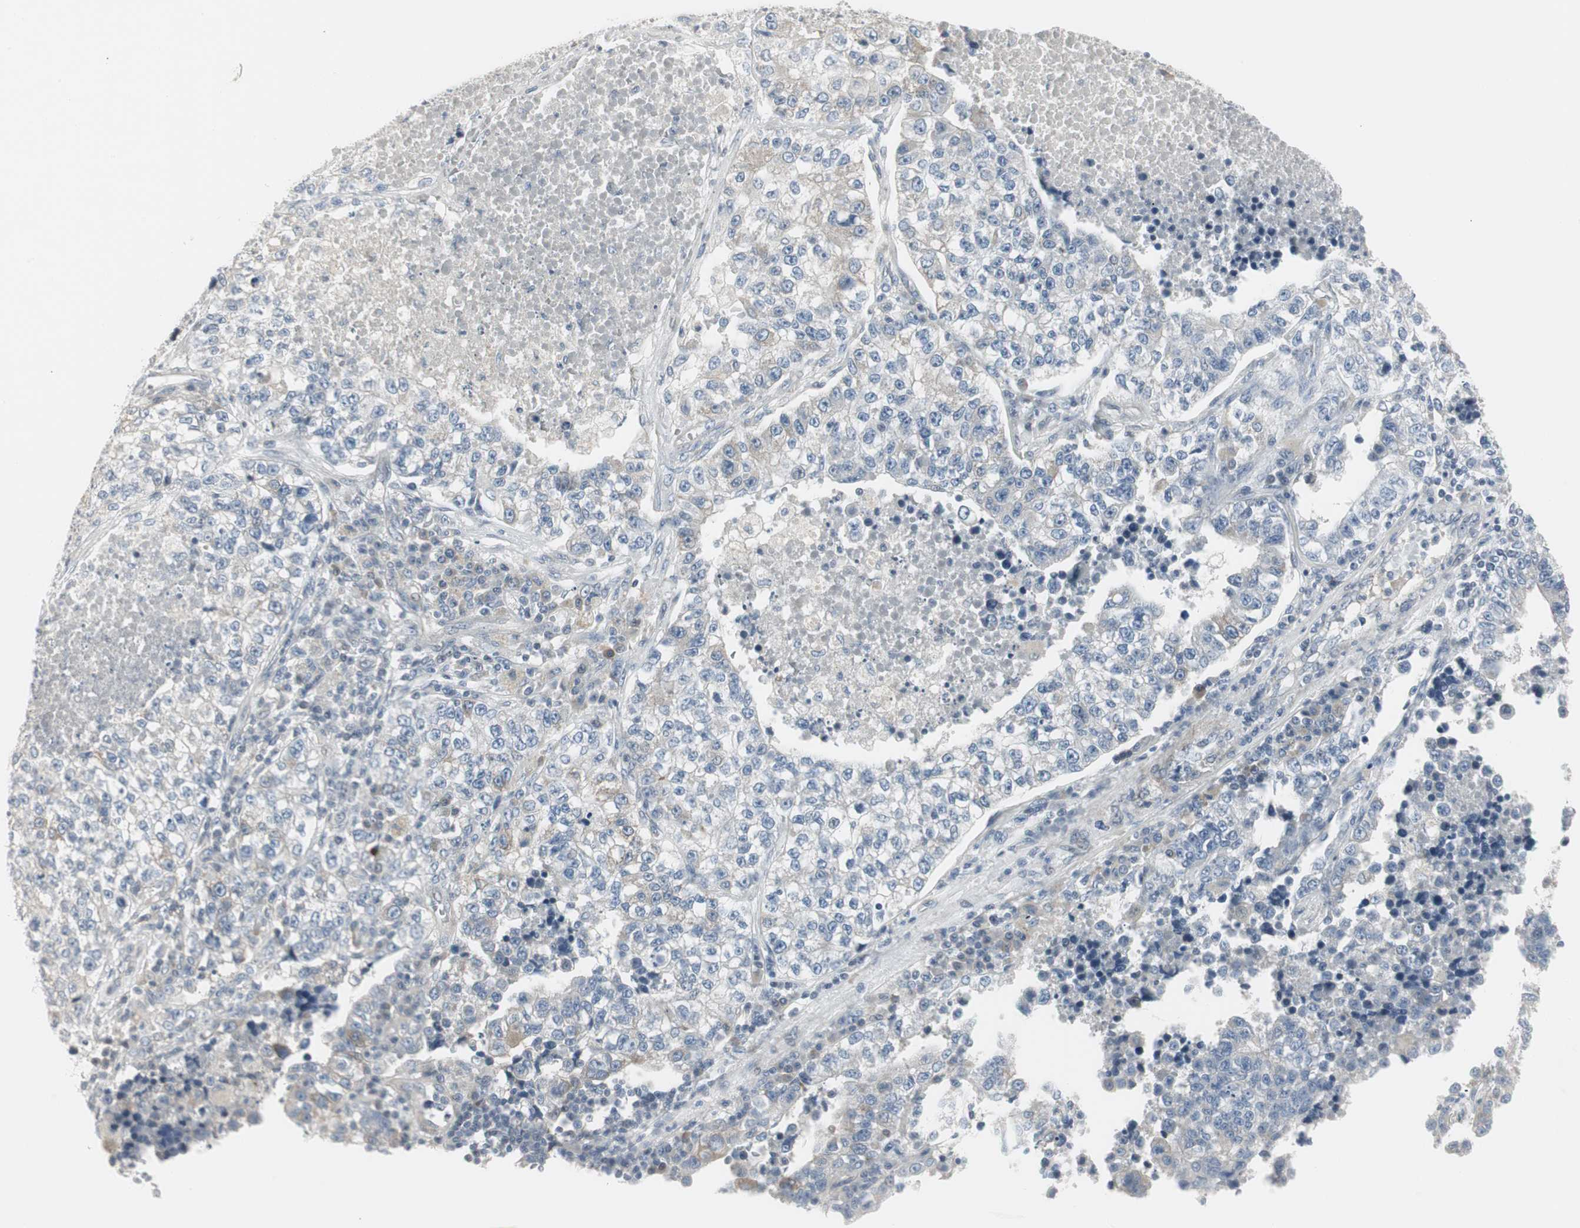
{"staining": {"intensity": "negative", "quantity": "none", "location": "none"}, "tissue": "lung cancer", "cell_type": "Tumor cells", "image_type": "cancer", "snomed": [{"axis": "morphology", "description": "Adenocarcinoma, NOS"}, {"axis": "topography", "description": "Lung"}], "caption": "High power microscopy micrograph of an immunohistochemistry histopathology image of lung adenocarcinoma, revealing no significant expression in tumor cells.", "gene": "DMPK", "patient": {"sex": "male", "age": 49}}